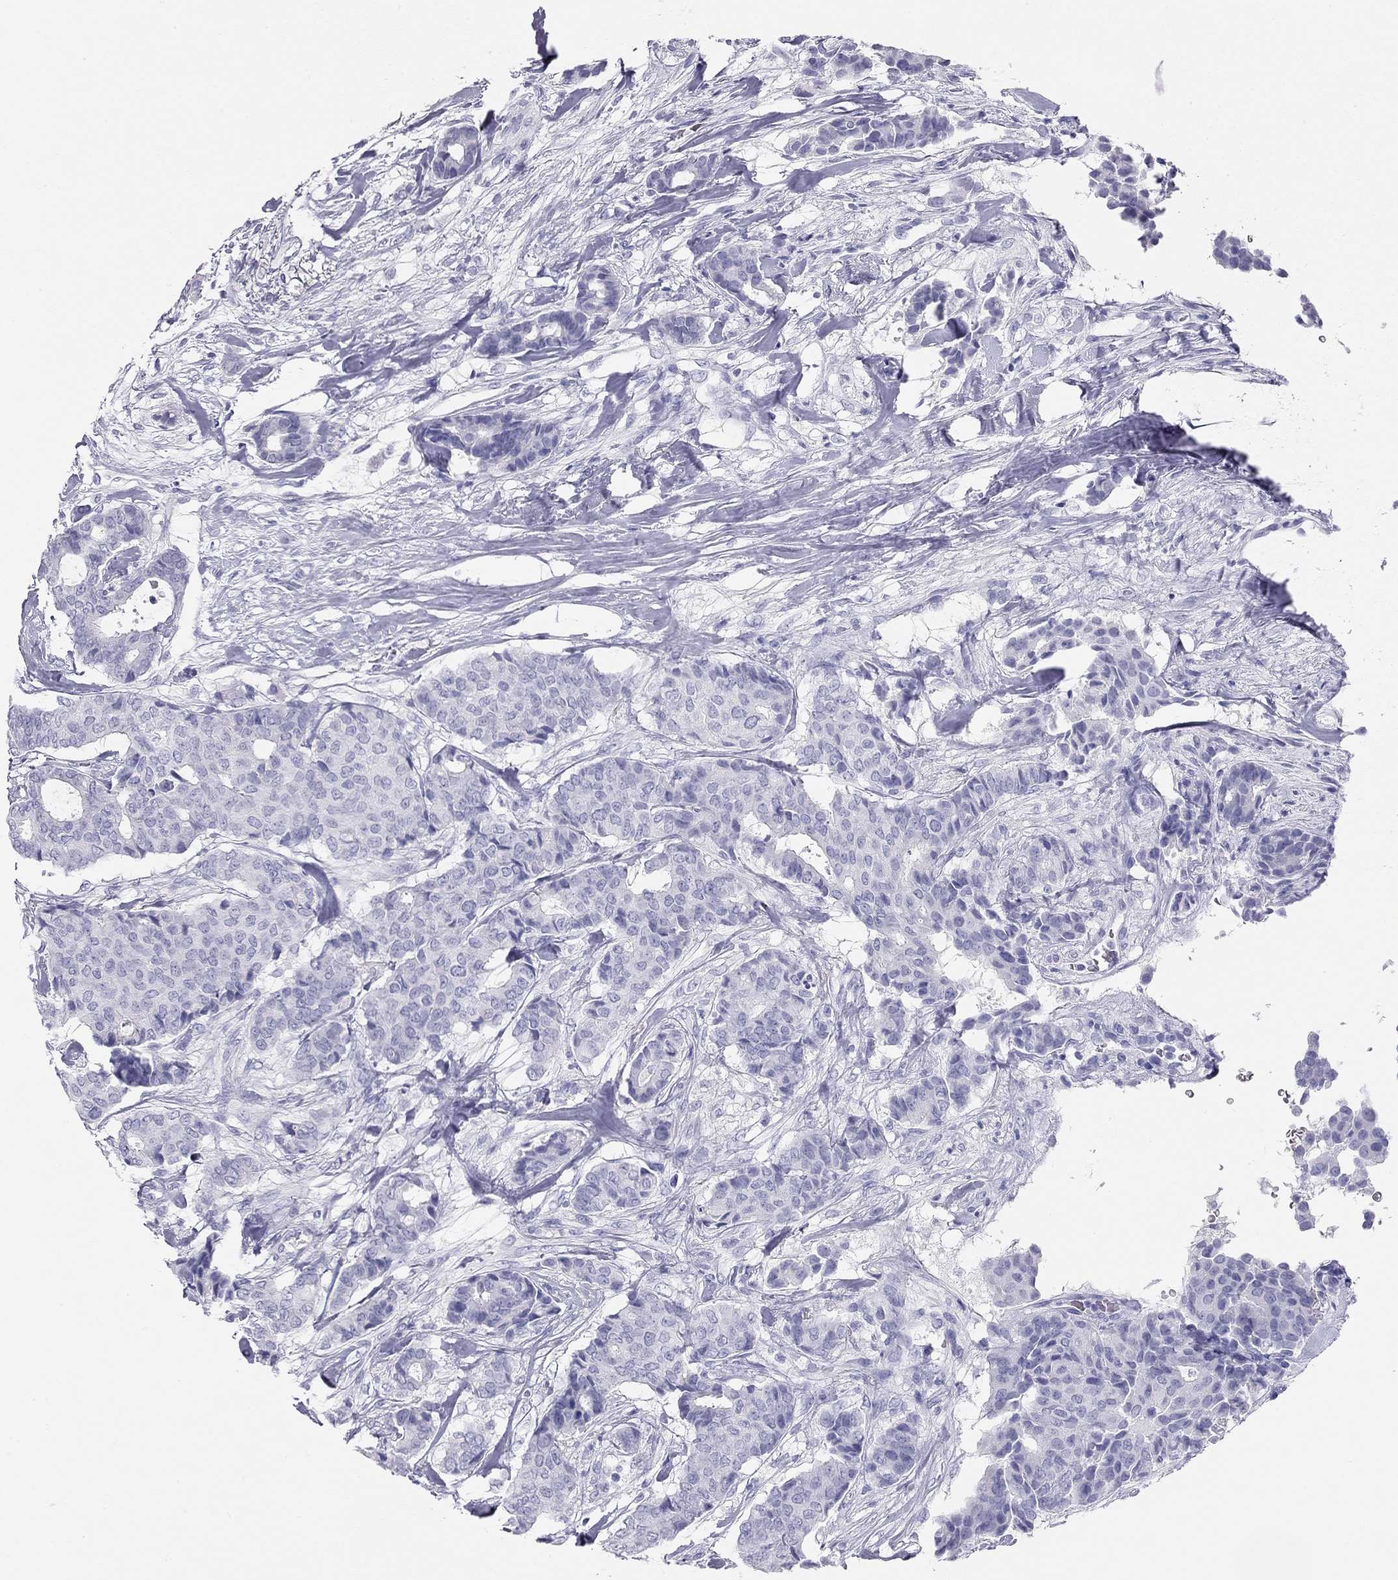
{"staining": {"intensity": "negative", "quantity": "none", "location": "none"}, "tissue": "breast cancer", "cell_type": "Tumor cells", "image_type": "cancer", "snomed": [{"axis": "morphology", "description": "Duct carcinoma"}, {"axis": "topography", "description": "Breast"}], "caption": "There is no significant expression in tumor cells of breast intraductal carcinoma.", "gene": "KLRG1", "patient": {"sex": "female", "age": 75}}